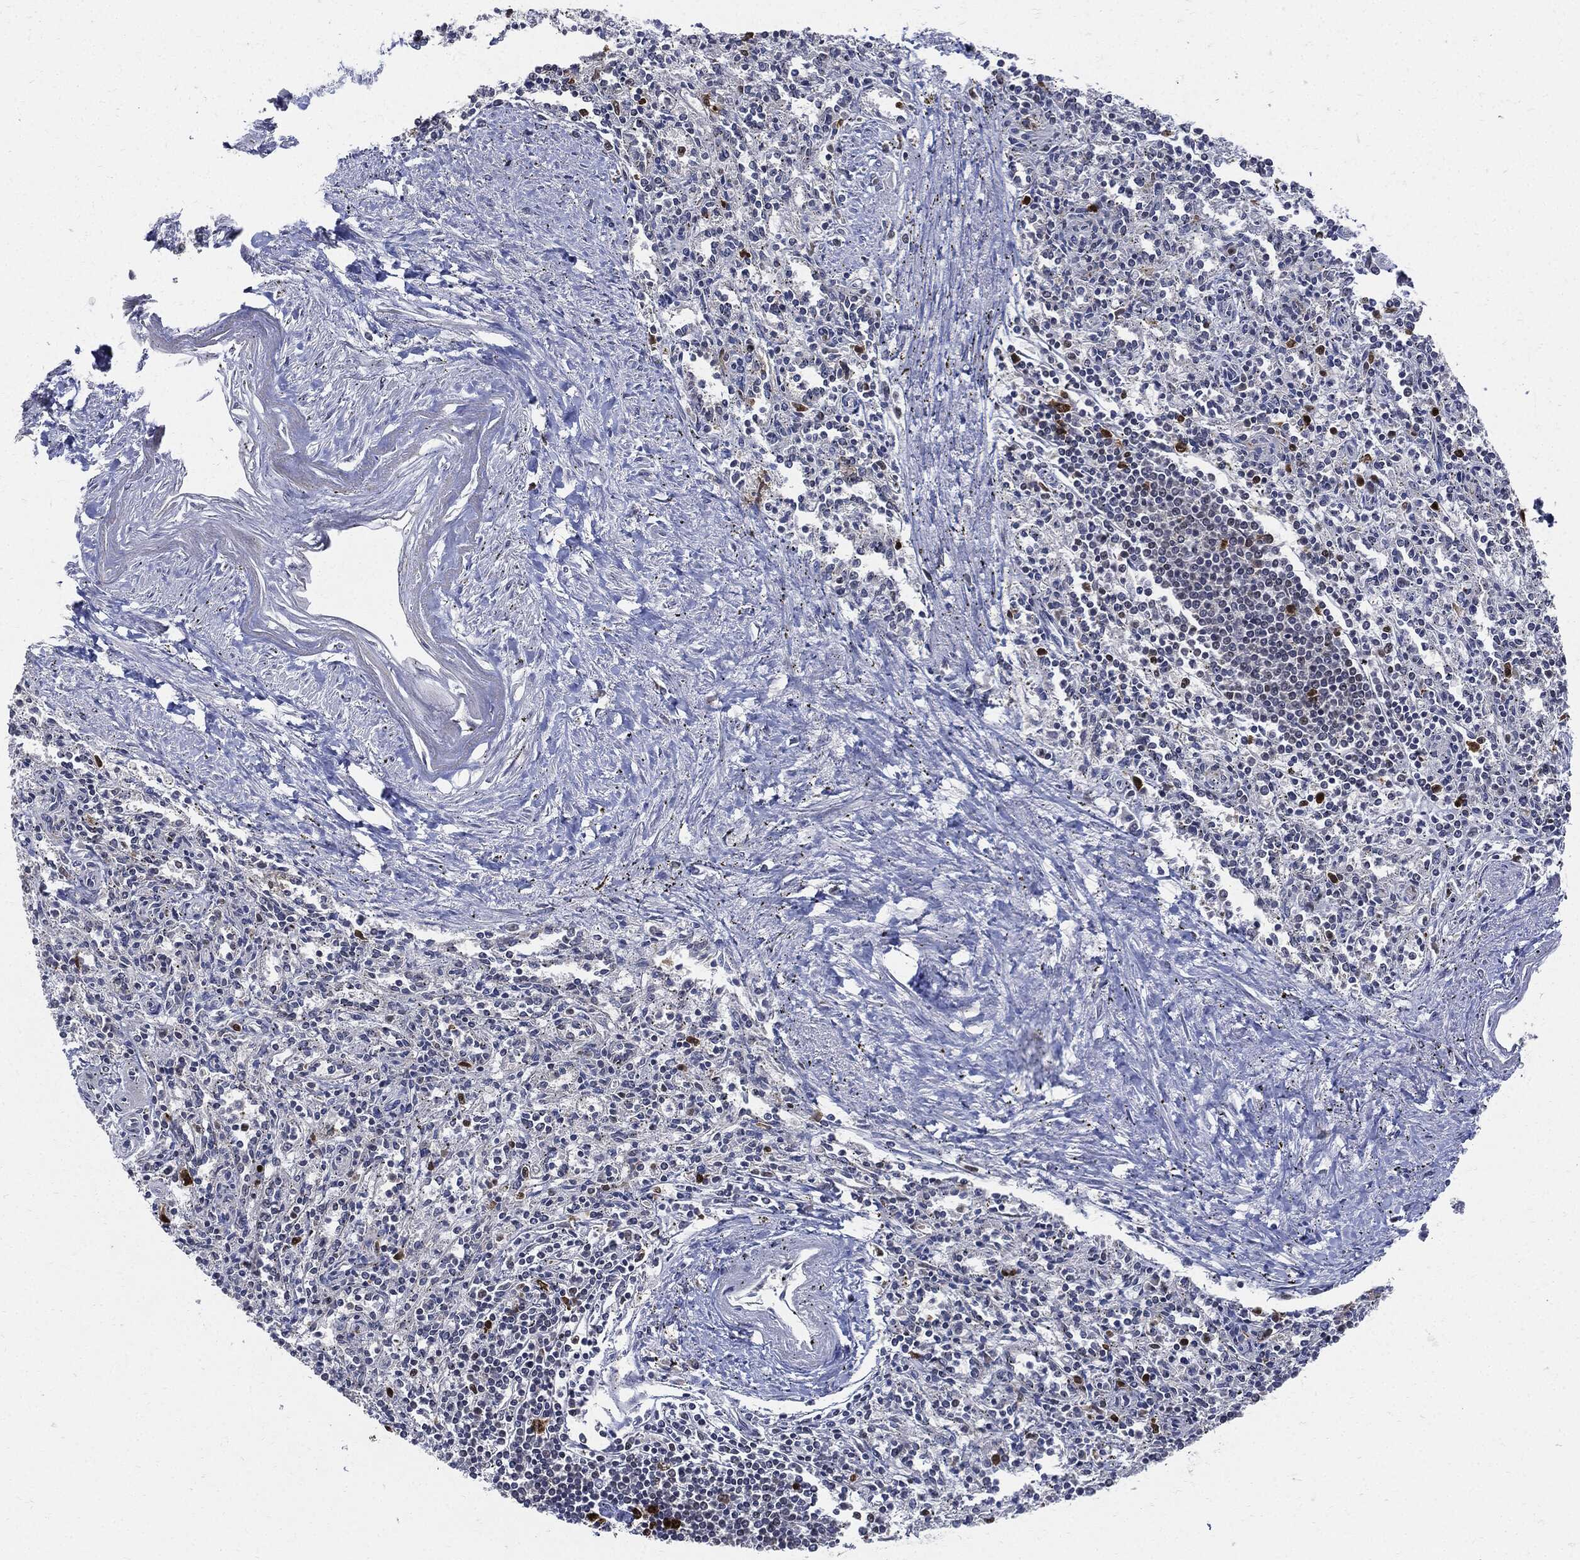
{"staining": {"intensity": "strong", "quantity": "<25%", "location": "nuclear"}, "tissue": "spleen", "cell_type": "Cells in red pulp", "image_type": "normal", "snomed": [{"axis": "morphology", "description": "Normal tissue, NOS"}, {"axis": "topography", "description": "Spleen"}], "caption": "This is a micrograph of immunohistochemistry staining of unremarkable spleen, which shows strong positivity in the nuclear of cells in red pulp.", "gene": "PCNA", "patient": {"sex": "male", "age": 69}}